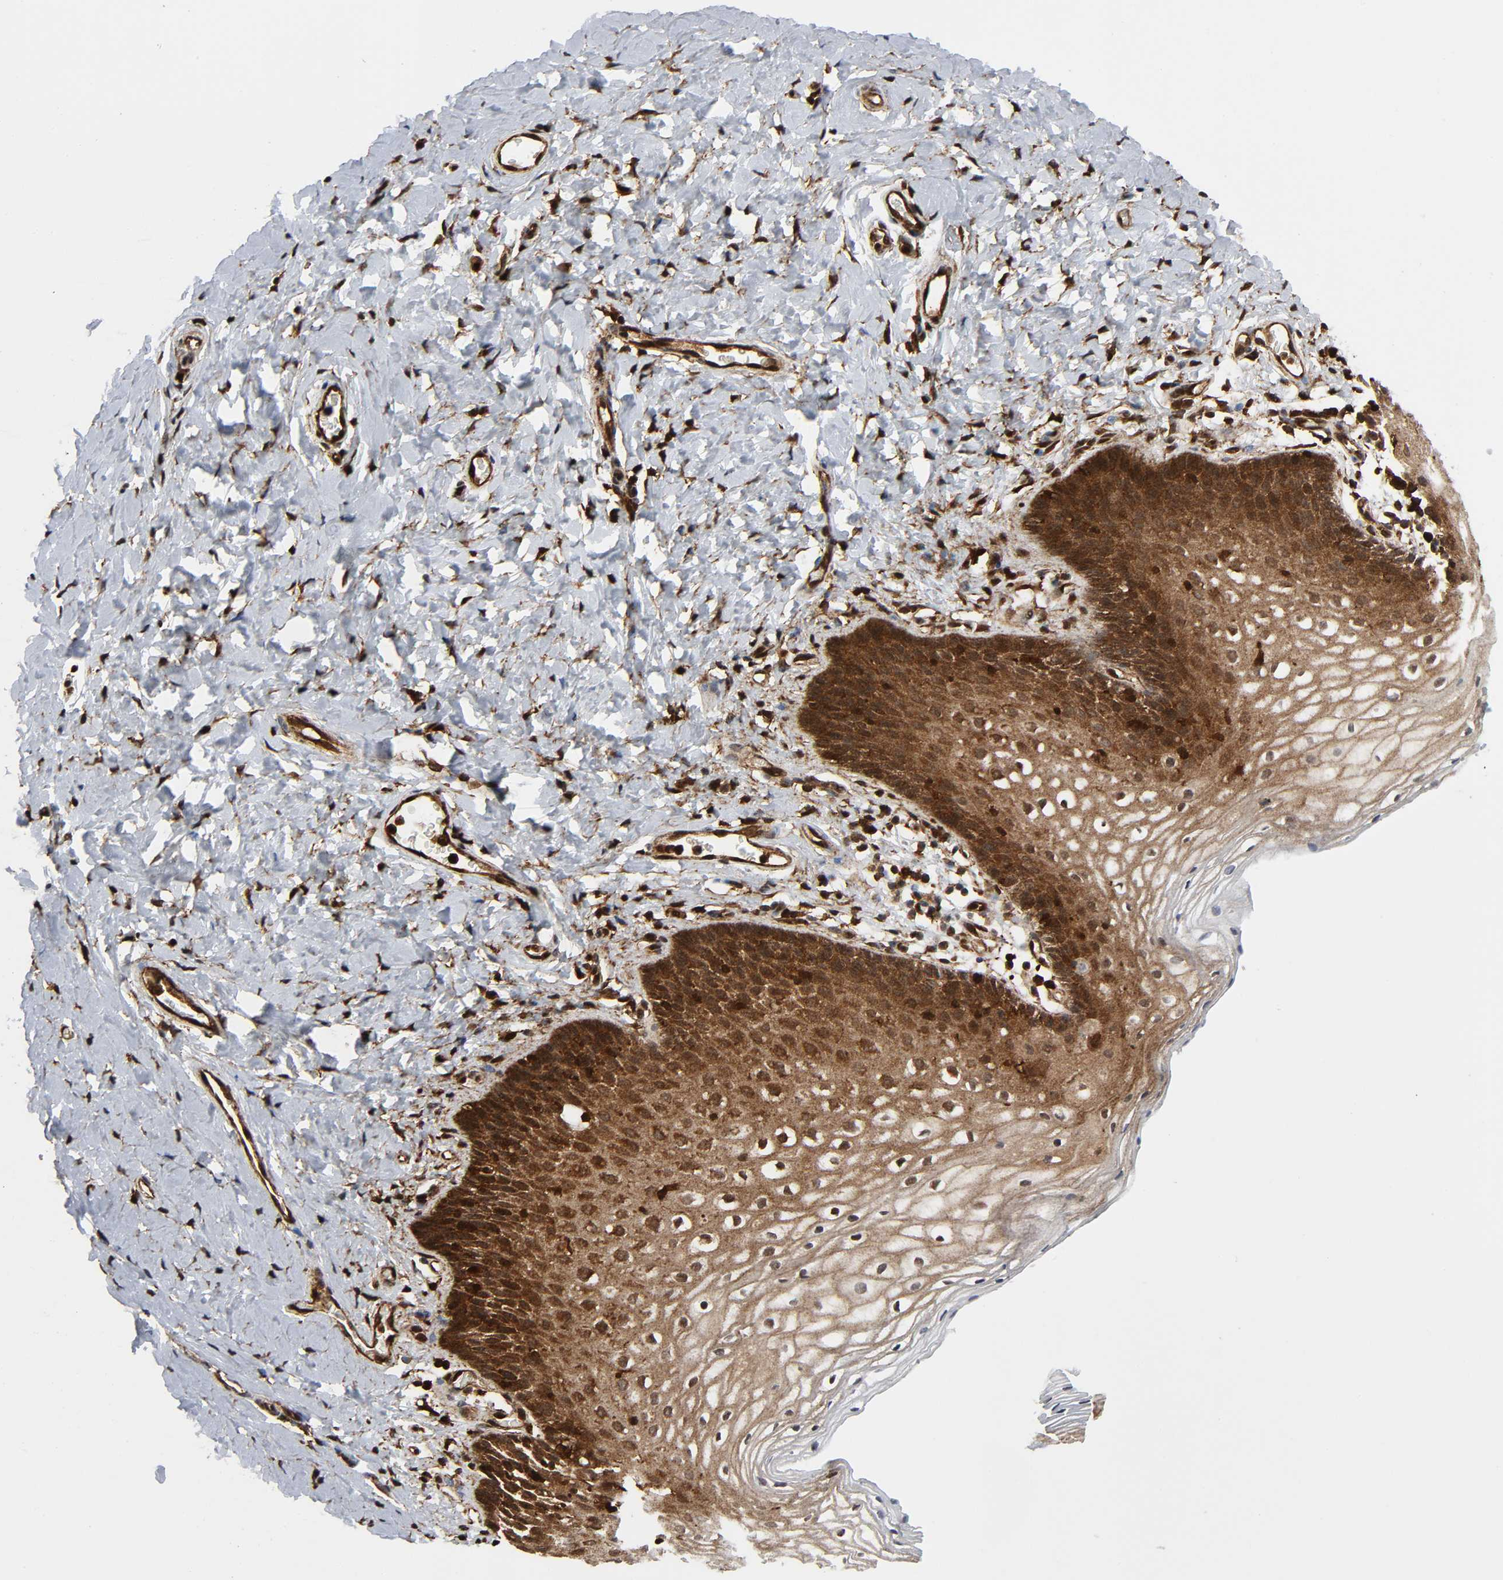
{"staining": {"intensity": "strong", "quantity": "25%-75%", "location": "cytoplasmic/membranous,nuclear"}, "tissue": "vagina", "cell_type": "Squamous epithelial cells", "image_type": "normal", "snomed": [{"axis": "morphology", "description": "Normal tissue, NOS"}, {"axis": "topography", "description": "Vagina"}], "caption": "Protein expression analysis of normal vagina exhibits strong cytoplasmic/membranous,nuclear positivity in approximately 25%-75% of squamous epithelial cells. (DAB IHC, brown staining for protein, blue staining for nuclei).", "gene": "MAPK1", "patient": {"sex": "female", "age": 55}}